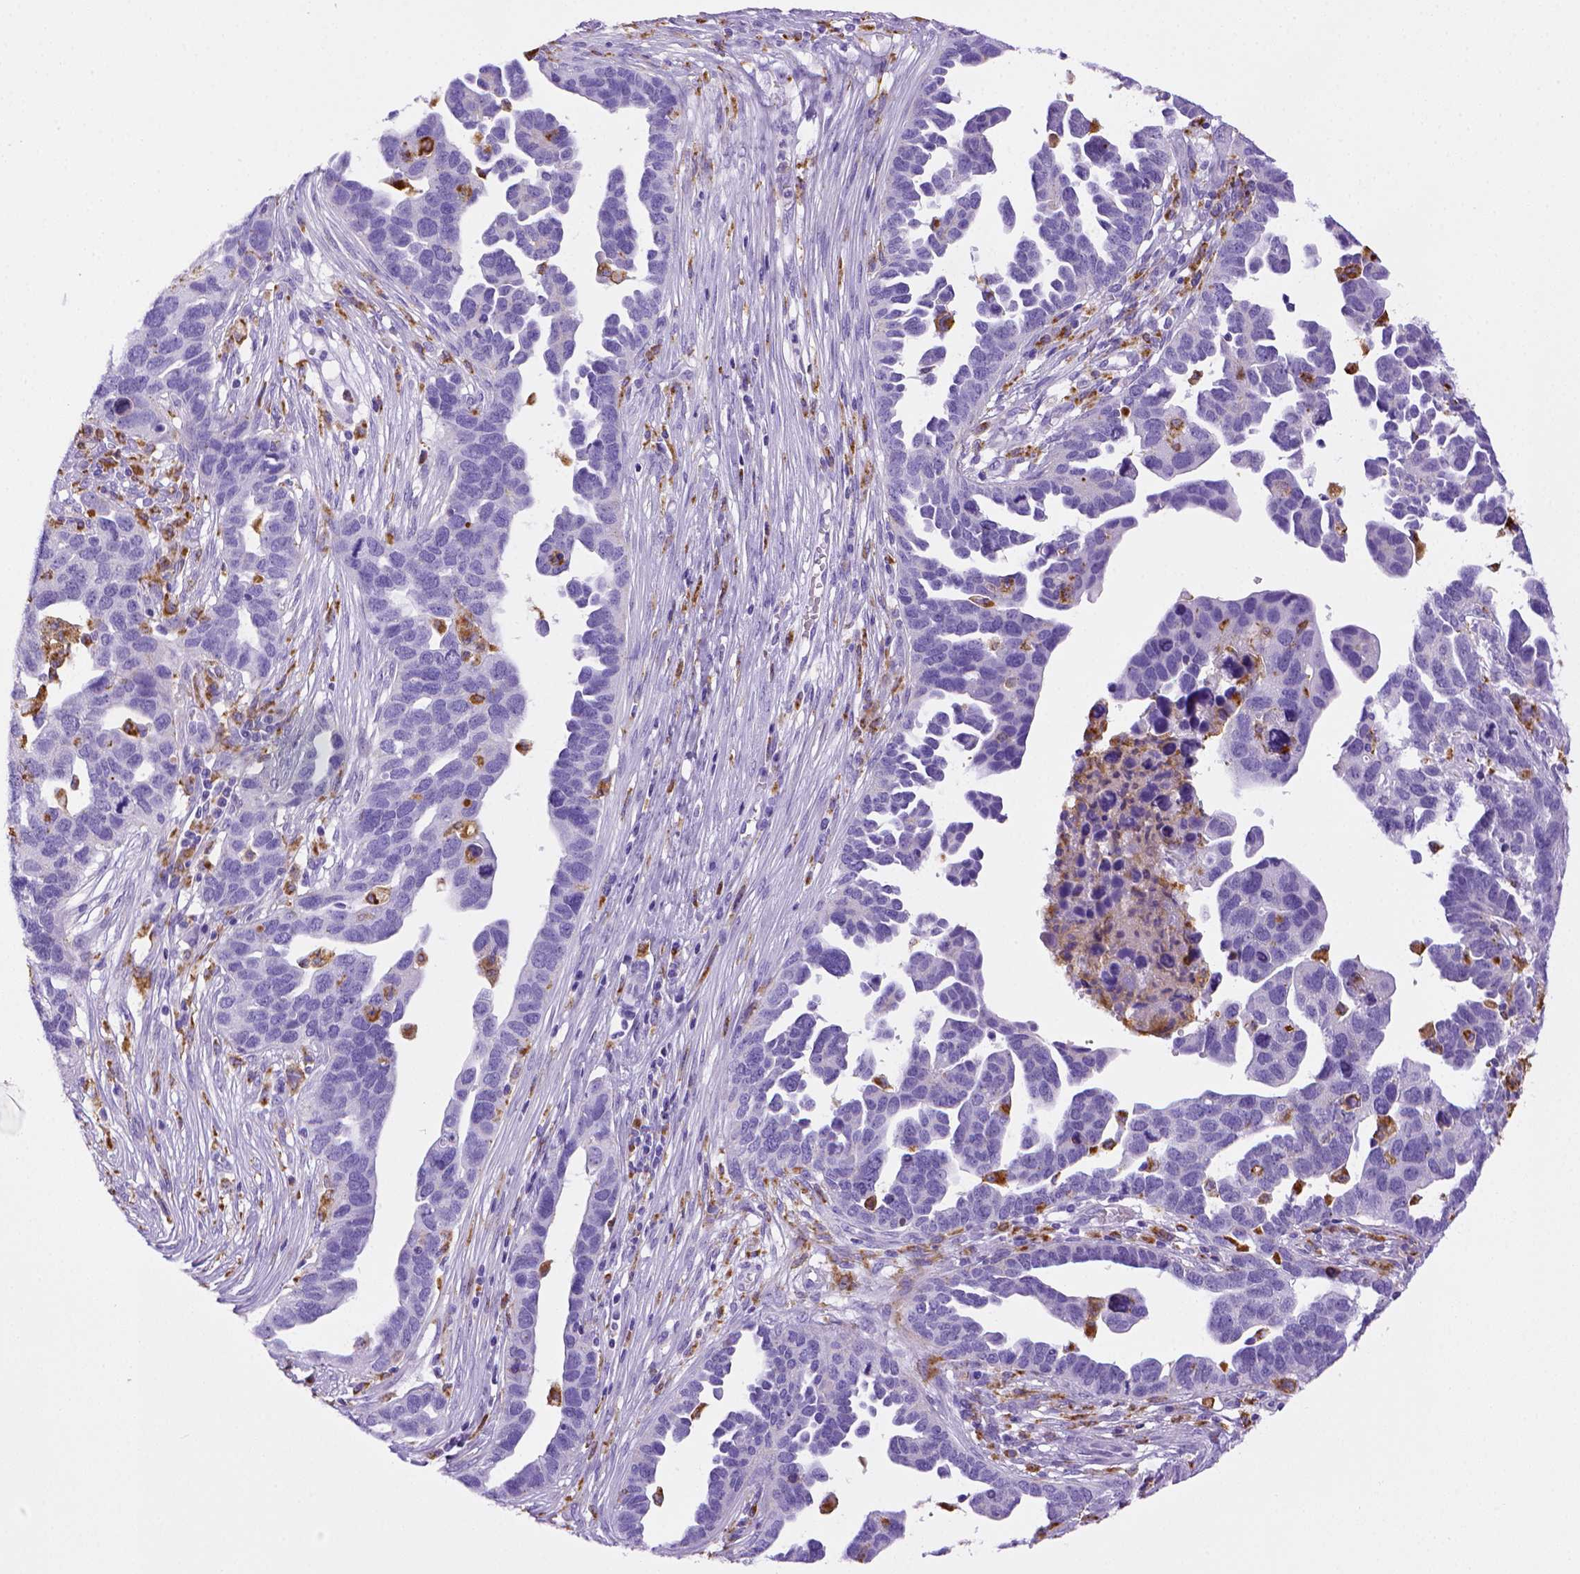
{"staining": {"intensity": "negative", "quantity": "none", "location": "none"}, "tissue": "ovarian cancer", "cell_type": "Tumor cells", "image_type": "cancer", "snomed": [{"axis": "morphology", "description": "Cystadenocarcinoma, serous, NOS"}, {"axis": "topography", "description": "Ovary"}], "caption": "This histopathology image is of ovarian cancer (serous cystadenocarcinoma) stained with immunohistochemistry to label a protein in brown with the nuclei are counter-stained blue. There is no positivity in tumor cells. Nuclei are stained in blue.", "gene": "CD68", "patient": {"sex": "female", "age": 54}}